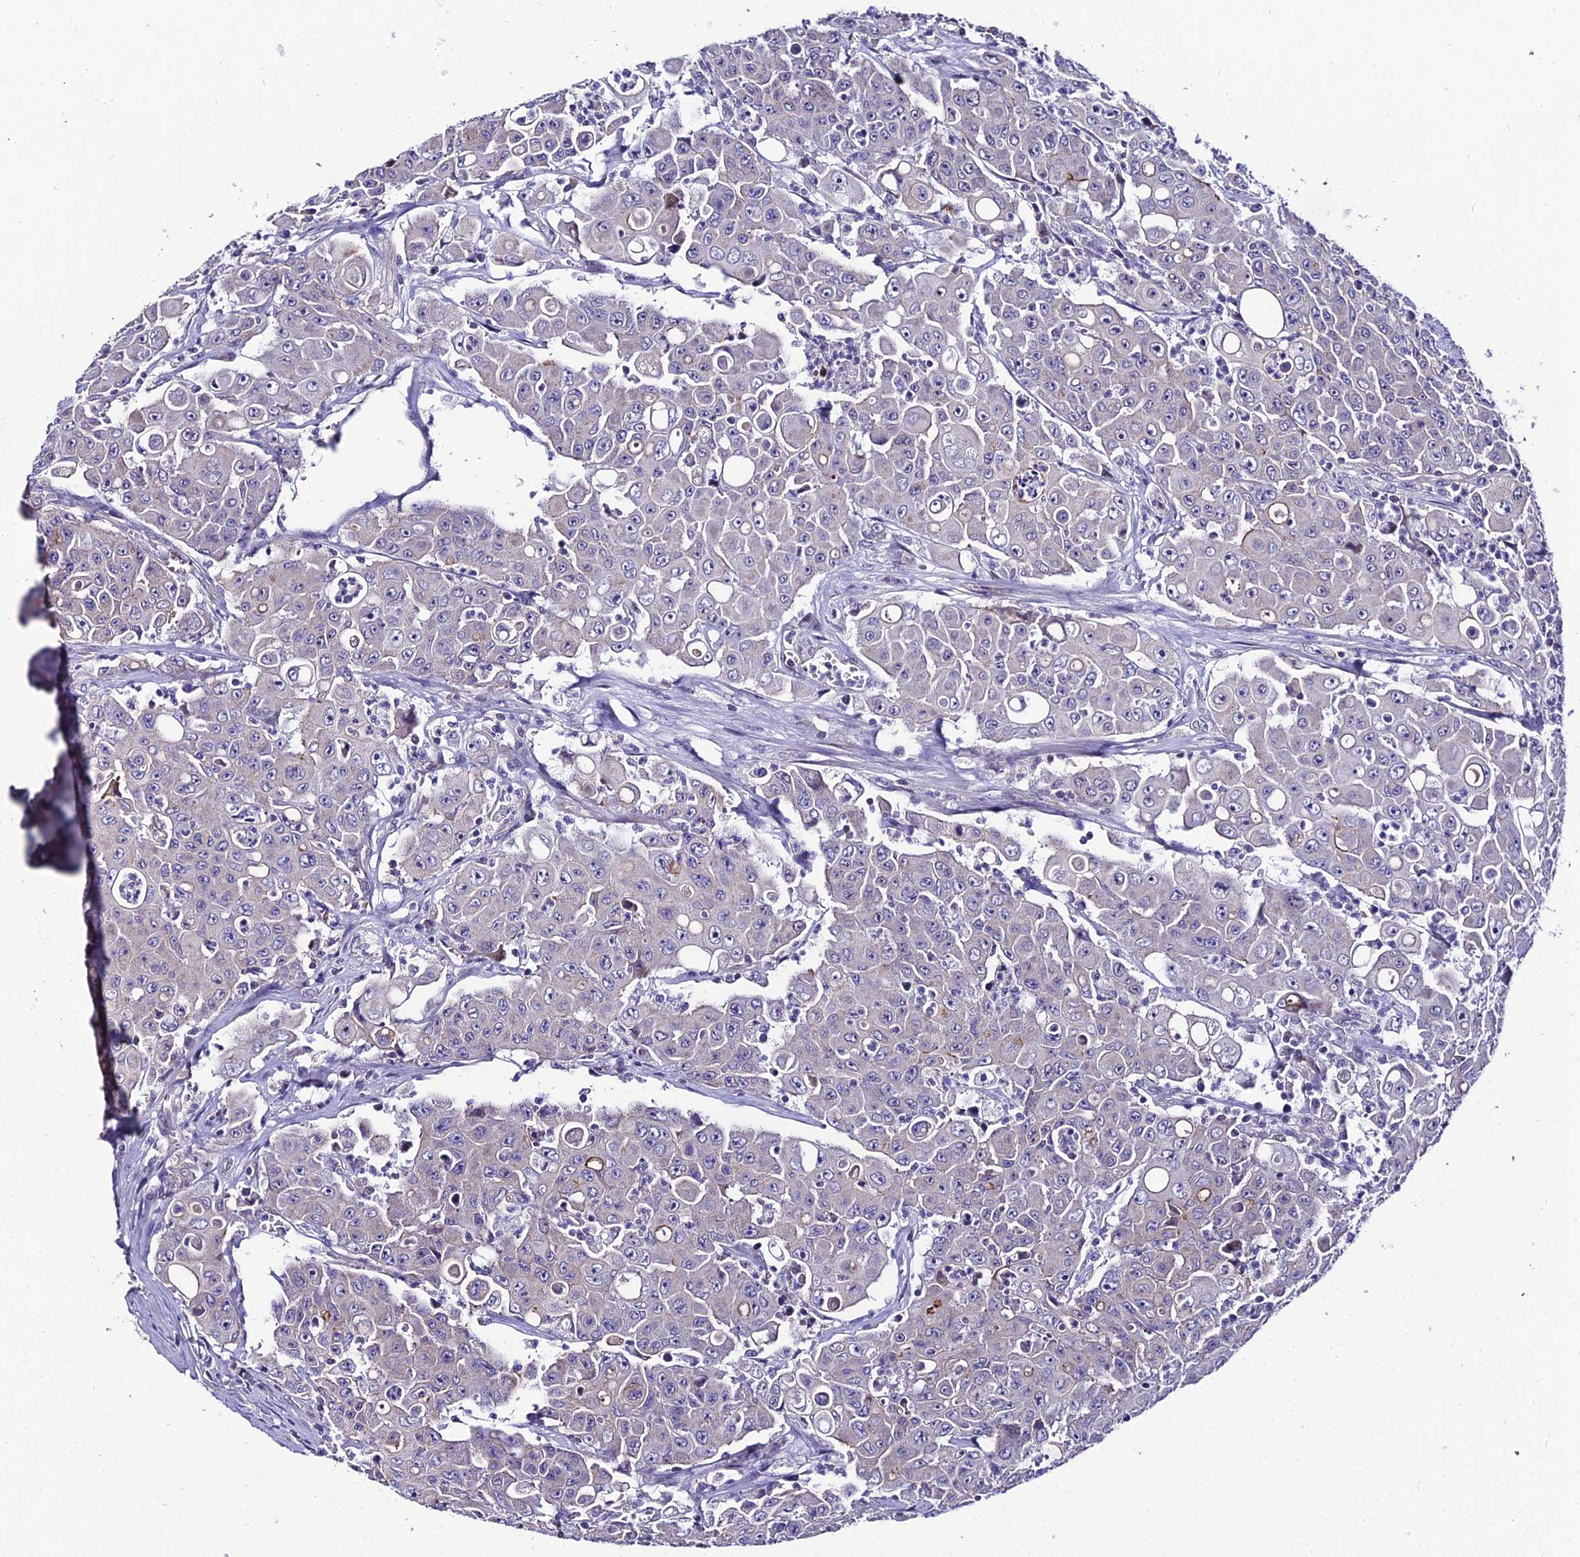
{"staining": {"intensity": "negative", "quantity": "none", "location": "none"}, "tissue": "colorectal cancer", "cell_type": "Tumor cells", "image_type": "cancer", "snomed": [{"axis": "morphology", "description": "Adenocarcinoma, NOS"}, {"axis": "topography", "description": "Colon"}], "caption": "Tumor cells show no significant protein expression in colorectal cancer (adenocarcinoma). (DAB (3,3'-diaminobenzidine) immunohistochemistry visualized using brightfield microscopy, high magnification).", "gene": "SHQ1", "patient": {"sex": "male", "age": 51}}